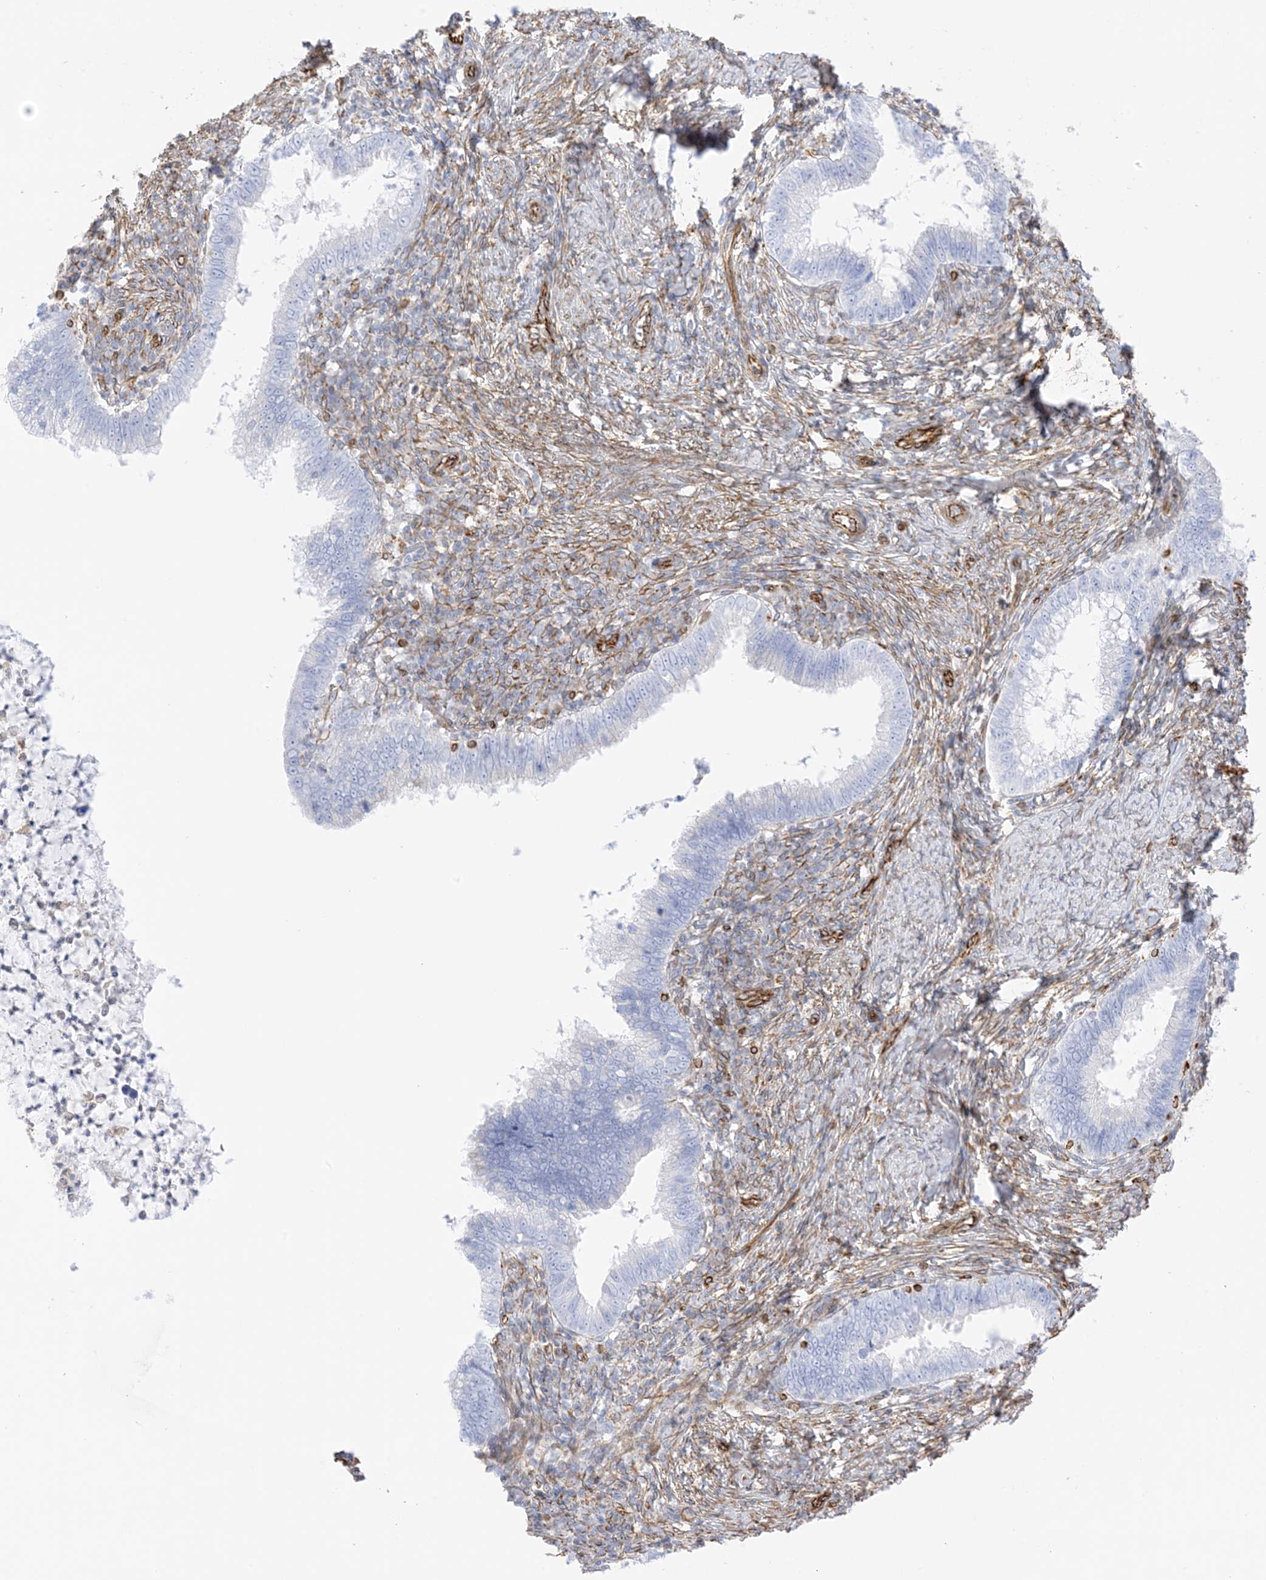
{"staining": {"intensity": "negative", "quantity": "none", "location": "none"}, "tissue": "cervical cancer", "cell_type": "Tumor cells", "image_type": "cancer", "snomed": [{"axis": "morphology", "description": "Adenocarcinoma, NOS"}, {"axis": "topography", "description": "Cervix"}], "caption": "The IHC image has no significant staining in tumor cells of cervical cancer (adenocarcinoma) tissue.", "gene": "PID1", "patient": {"sex": "female", "age": 36}}